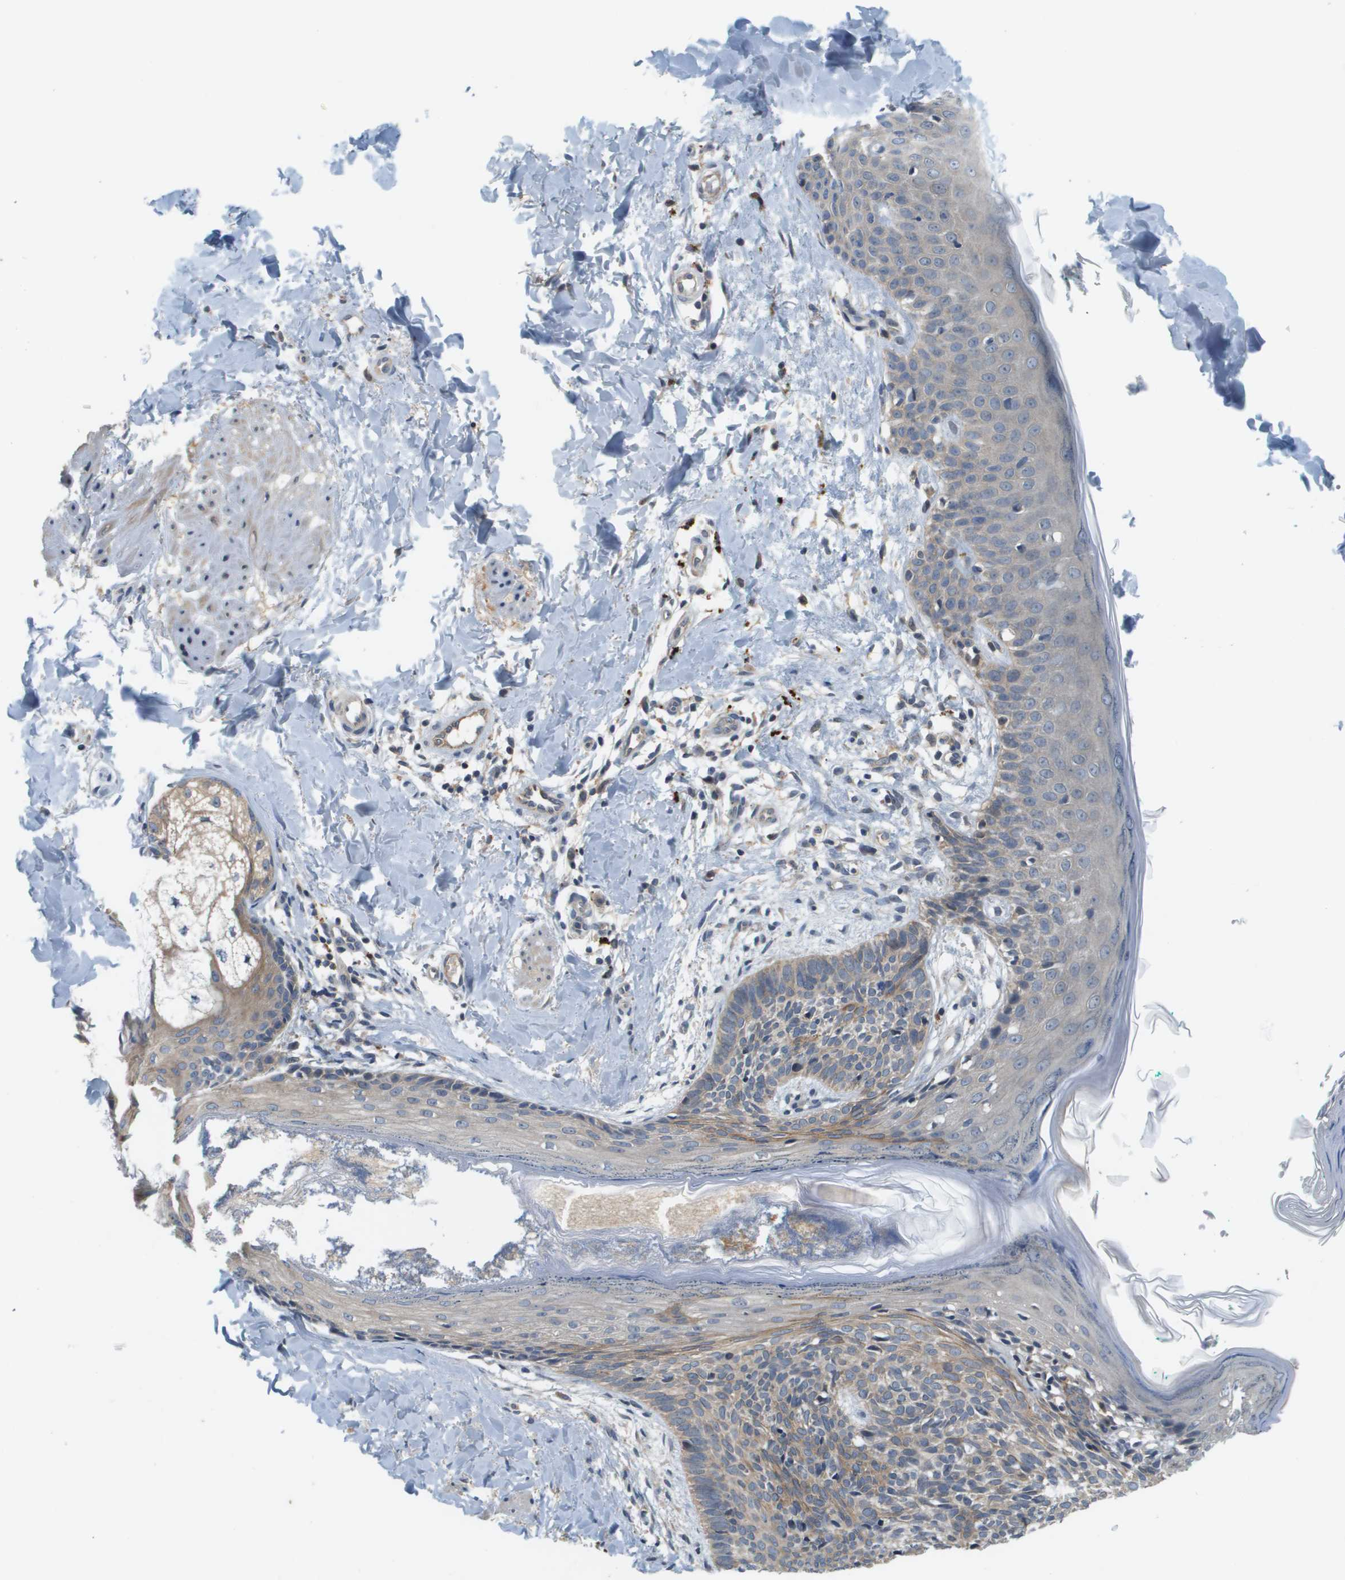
{"staining": {"intensity": "weak", "quantity": "25%-75%", "location": "cytoplasmic/membranous"}, "tissue": "skin cancer", "cell_type": "Tumor cells", "image_type": "cancer", "snomed": [{"axis": "morphology", "description": "Basal cell carcinoma"}, {"axis": "topography", "description": "Skin"}], "caption": "Immunohistochemical staining of skin cancer (basal cell carcinoma) reveals low levels of weak cytoplasmic/membranous protein positivity in about 25%-75% of tumor cells.", "gene": "SLC25A20", "patient": {"sex": "male", "age": 60}}